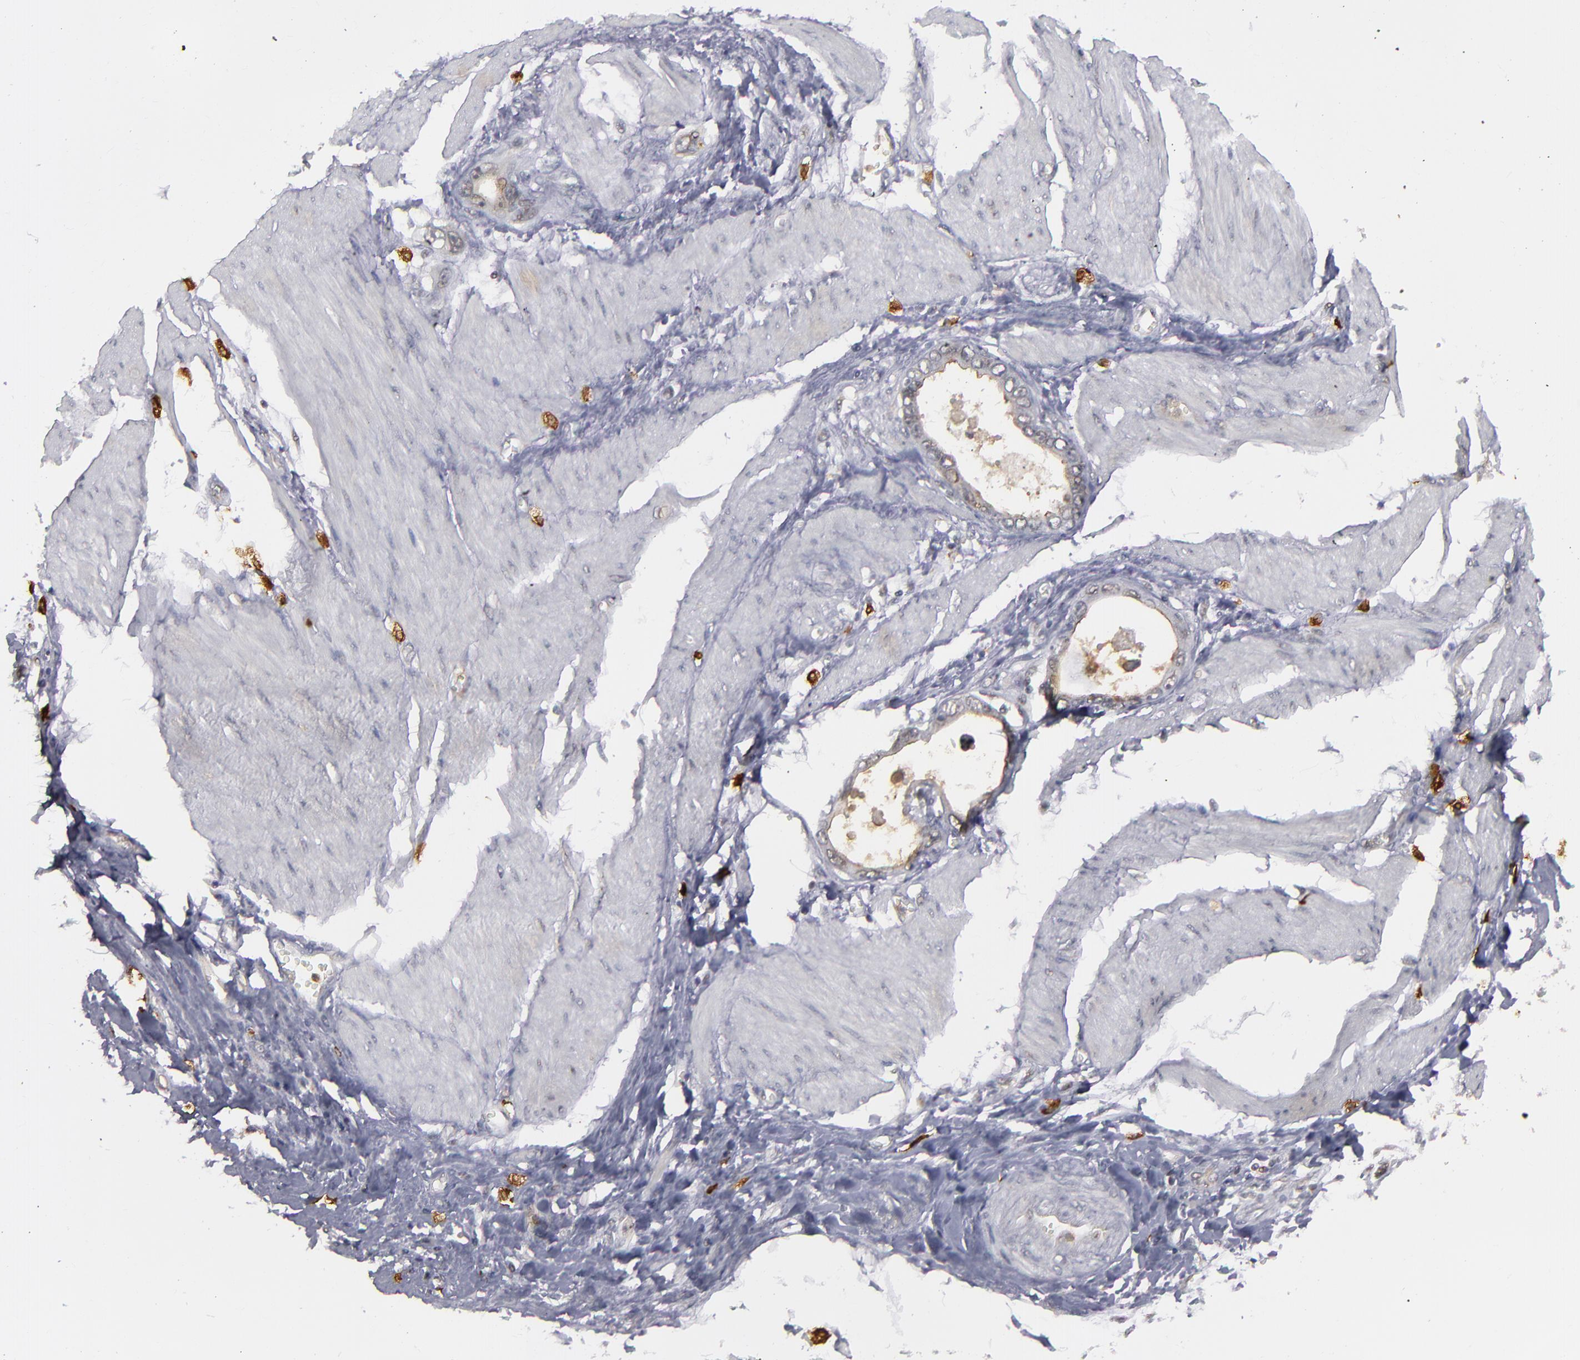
{"staining": {"intensity": "weak", "quantity": "25%-75%", "location": "cytoplasmic/membranous"}, "tissue": "stomach cancer", "cell_type": "Tumor cells", "image_type": "cancer", "snomed": [{"axis": "morphology", "description": "Adenocarcinoma, NOS"}, {"axis": "topography", "description": "Stomach"}], "caption": "A low amount of weak cytoplasmic/membranous staining is identified in about 25%-75% of tumor cells in stomach adenocarcinoma tissue.", "gene": "STX3", "patient": {"sex": "male", "age": 78}}